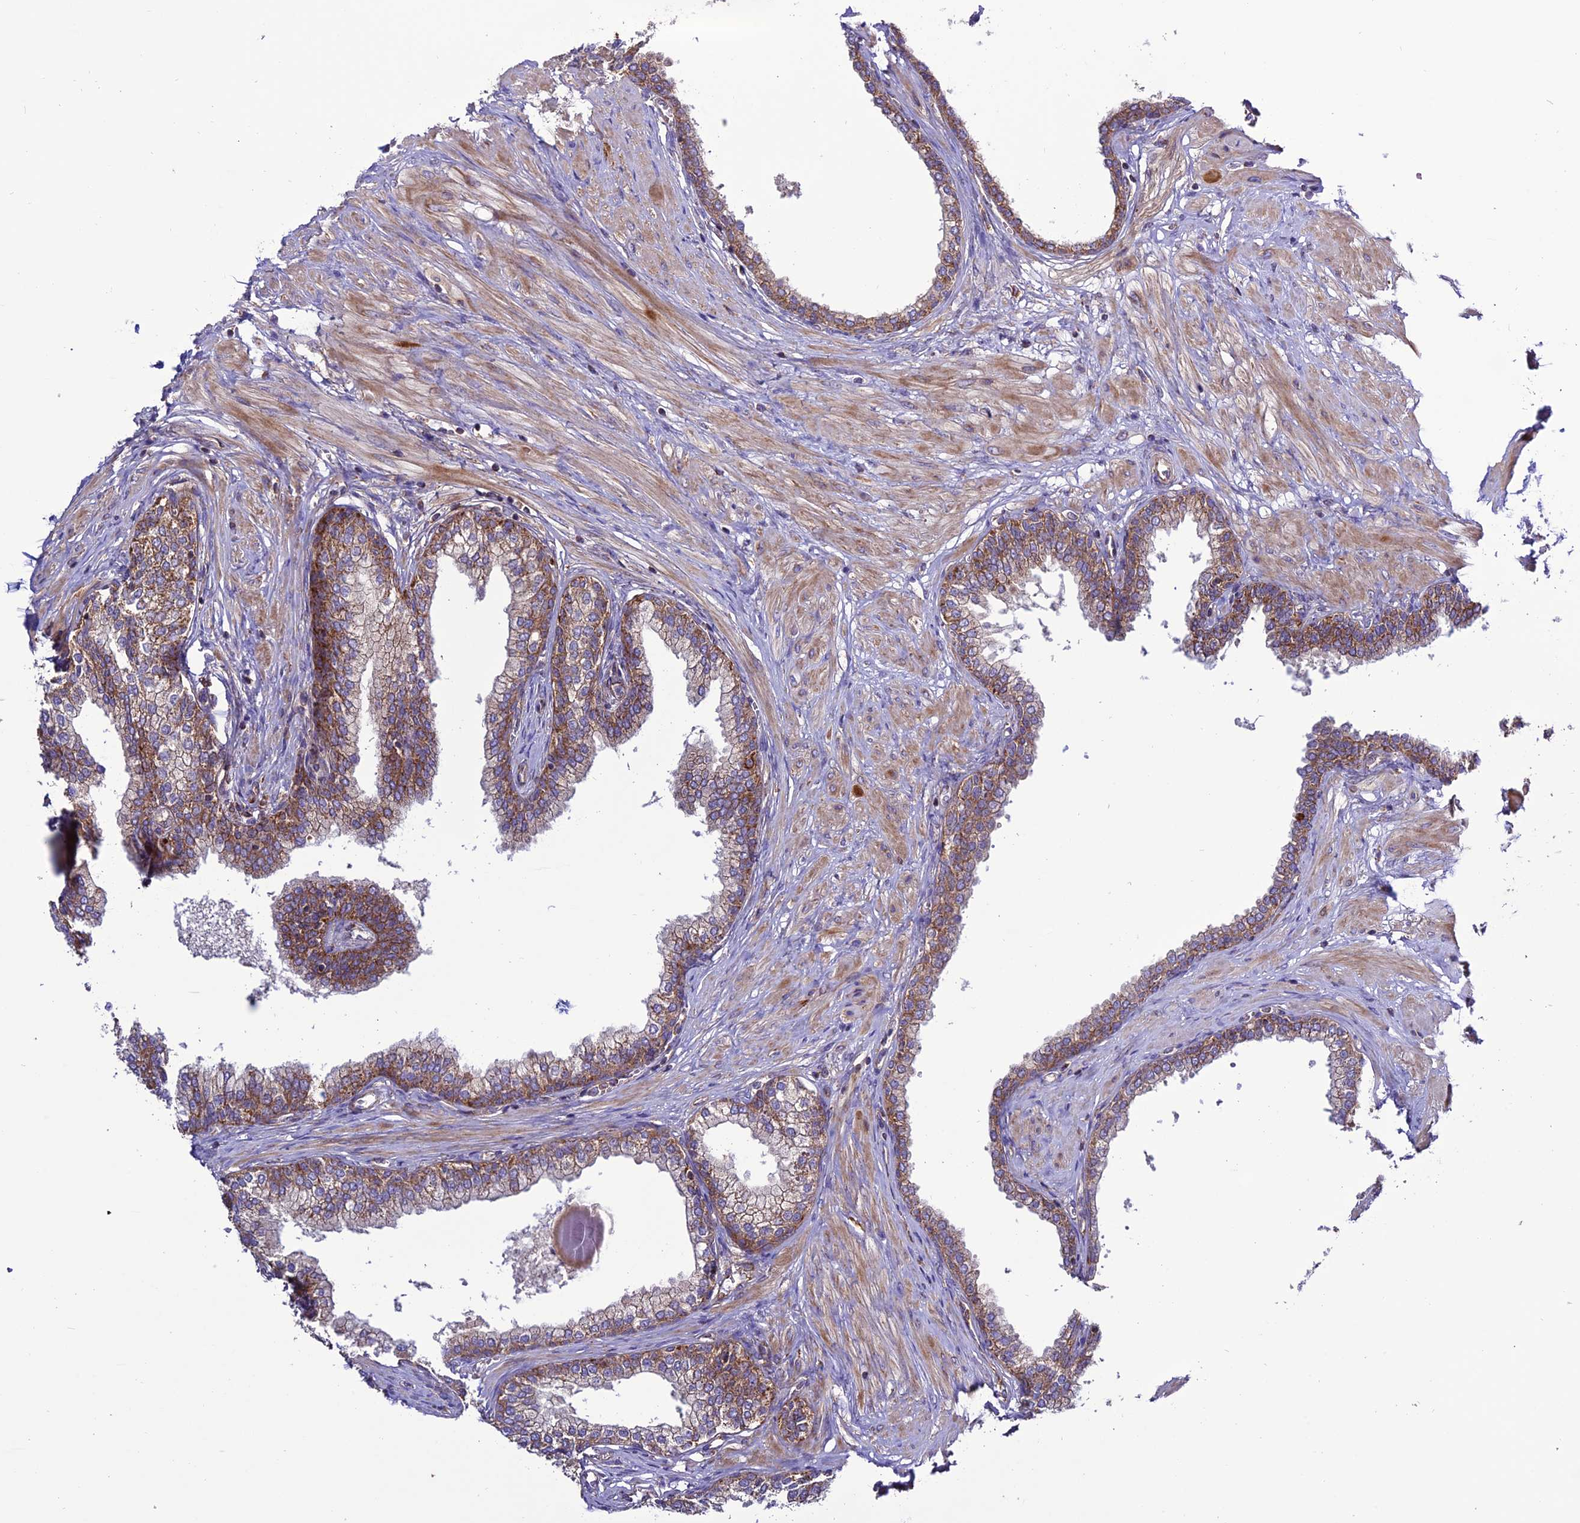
{"staining": {"intensity": "strong", "quantity": "25%-75%", "location": "cytoplasmic/membranous"}, "tissue": "prostate", "cell_type": "Glandular cells", "image_type": "normal", "snomed": [{"axis": "morphology", "description": "Normal tissue, NOS"}, {"axis": "morphology", "description": "Urothelial carcinoma, Low grade"}, {"axis": "topography", "description": "Urinary bladder"}, {"axis": "topography", "description": "Prostate"}], "caption": "Protein staining of unremarkable prostate displays strong cytoplasmic/membranous positivity in about 25%-75% of glandular cells. Nuclei are stained in blue.", "gene": "MRPS9", "patient": {"sex": "male", "age": 60}}